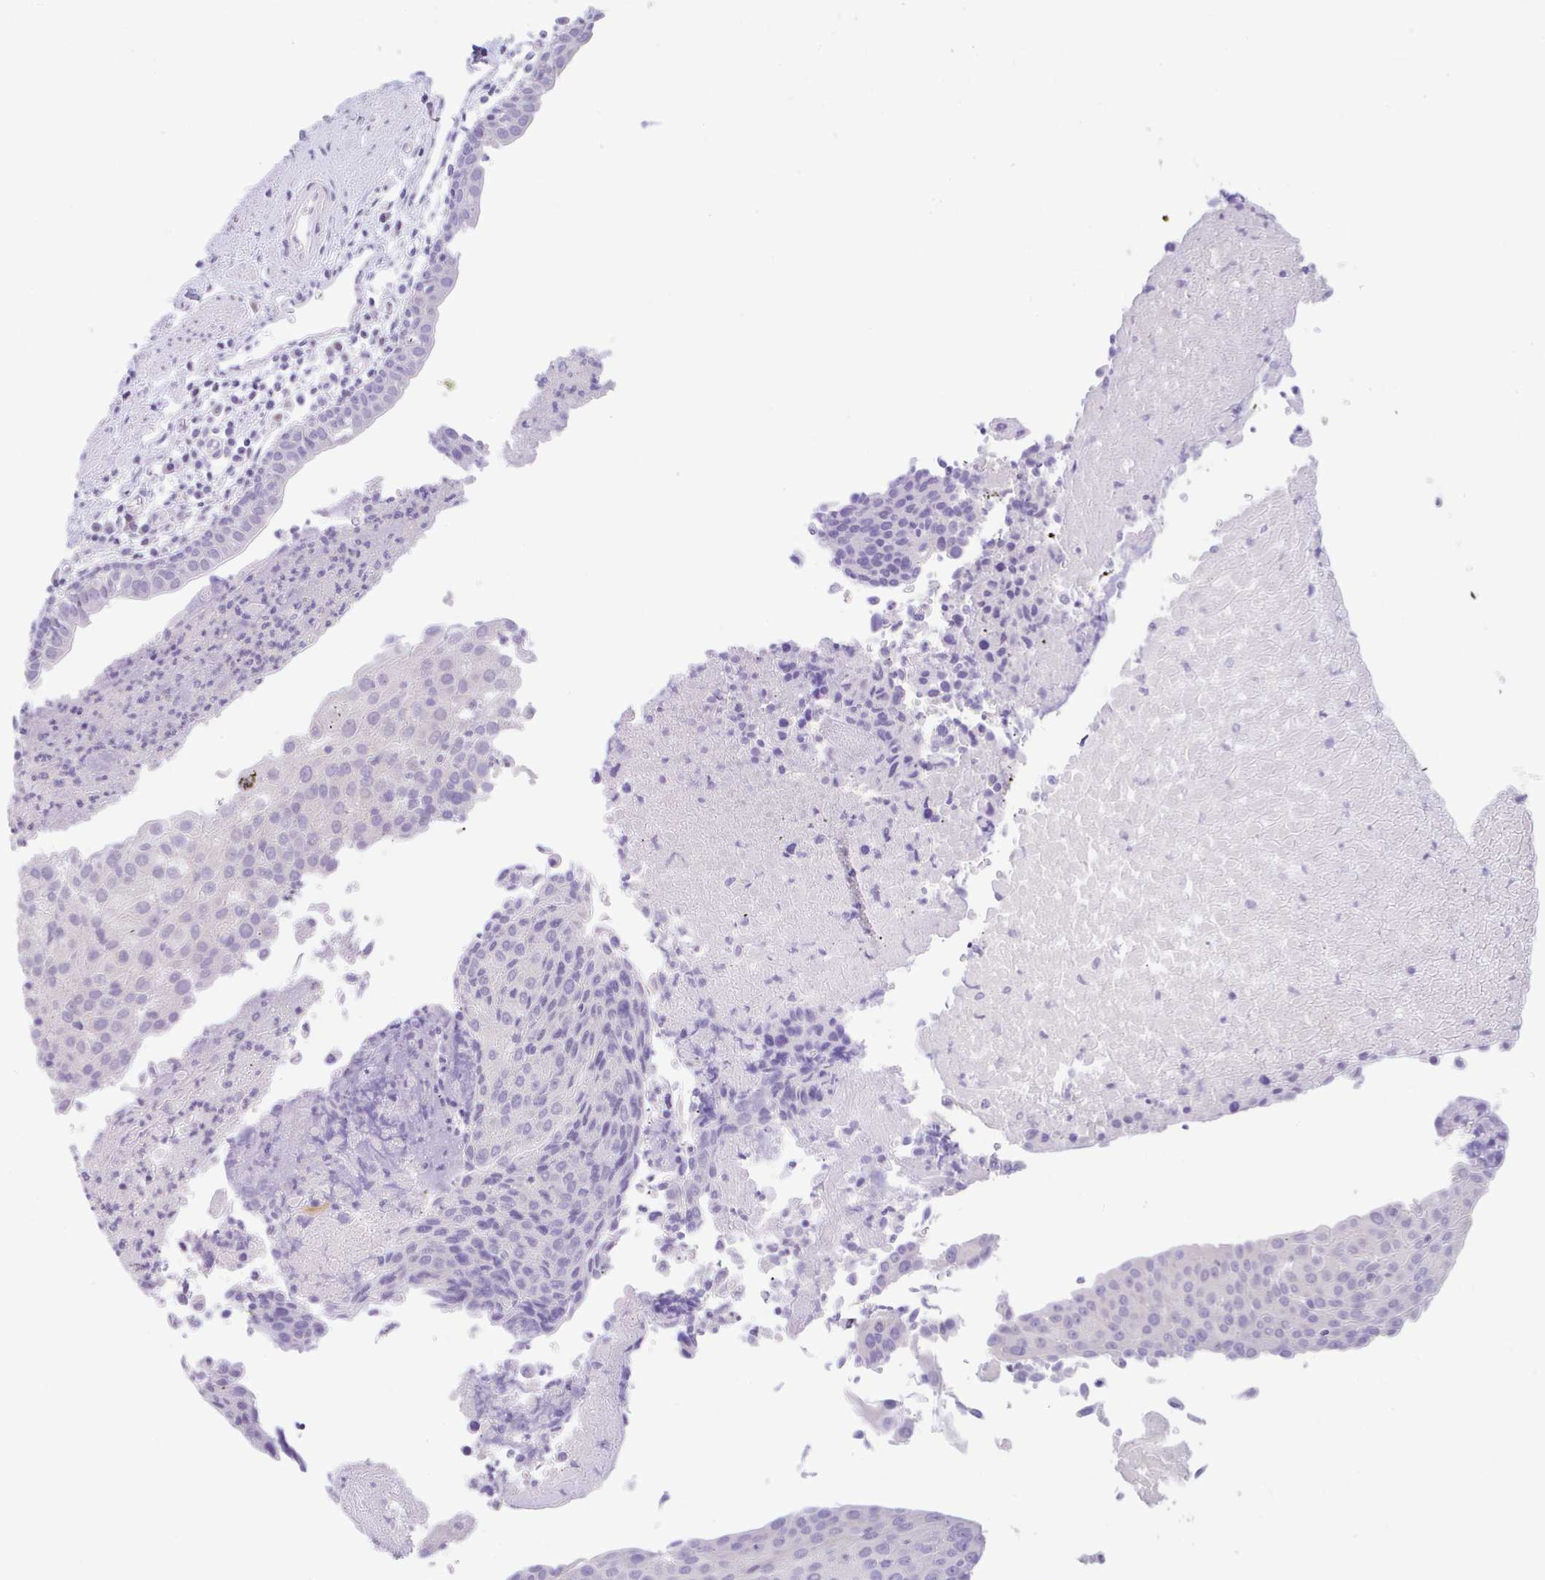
{"staining": {"intensity": "negative", "quantity": "none", "location": "none"}, "tissue": "urothelial cancer", "cell_type": "Tumor cells", "image_type": "cancer", "snomed": [{"axis": "morphology", "description": "Urothelial carcinoma, High grade"}, {"axis": "topography", "description": "Urinary bladder"}], "caption": "There is no significant staining in tumor cells of urothelial carcinoma (high-grade).", "gene": "SERPINE3", "patient": {"sex": "female", "age": 85}}